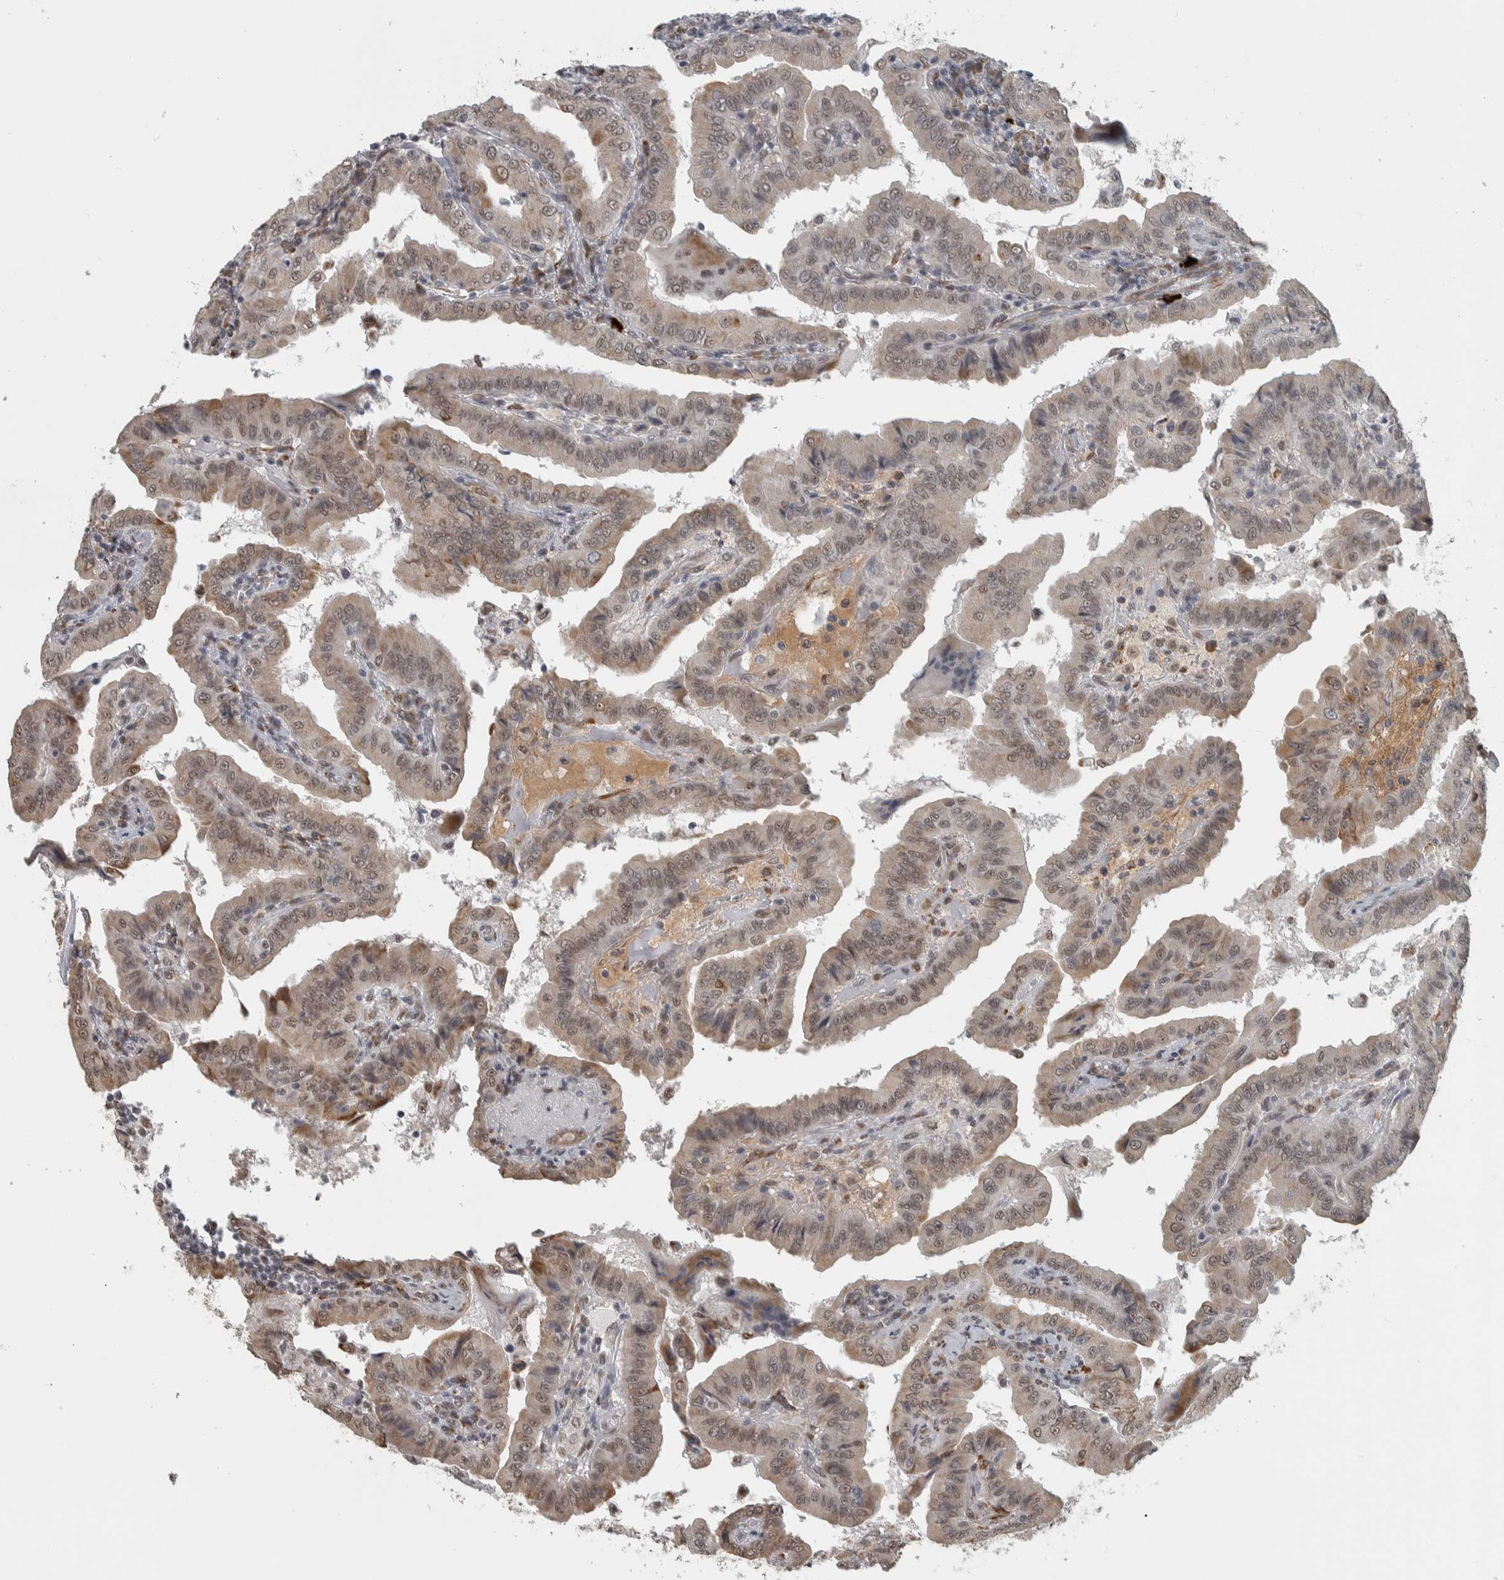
{"staining": {"intensity": "weak", "quantity": ">75%", "location": "nuclear"}, "tissue": "thyroid cancer", "cell_type": "Tumor cells", "image_type": "cancer", "snomed": [{"axis": "morphology", "description": "Papillary adenocarcinoma, NOS"}, {"axis": "topography", "description": "Thyroid gland"}], "caption": "Immunohistochemistry of thyroid cancer (papillary adenocarcinoma) reveals low levels of weak nuclear staining in about >75% of tumor cells.", "gene": "DDX42", "patient": {"sex": "male", "age": 33}}